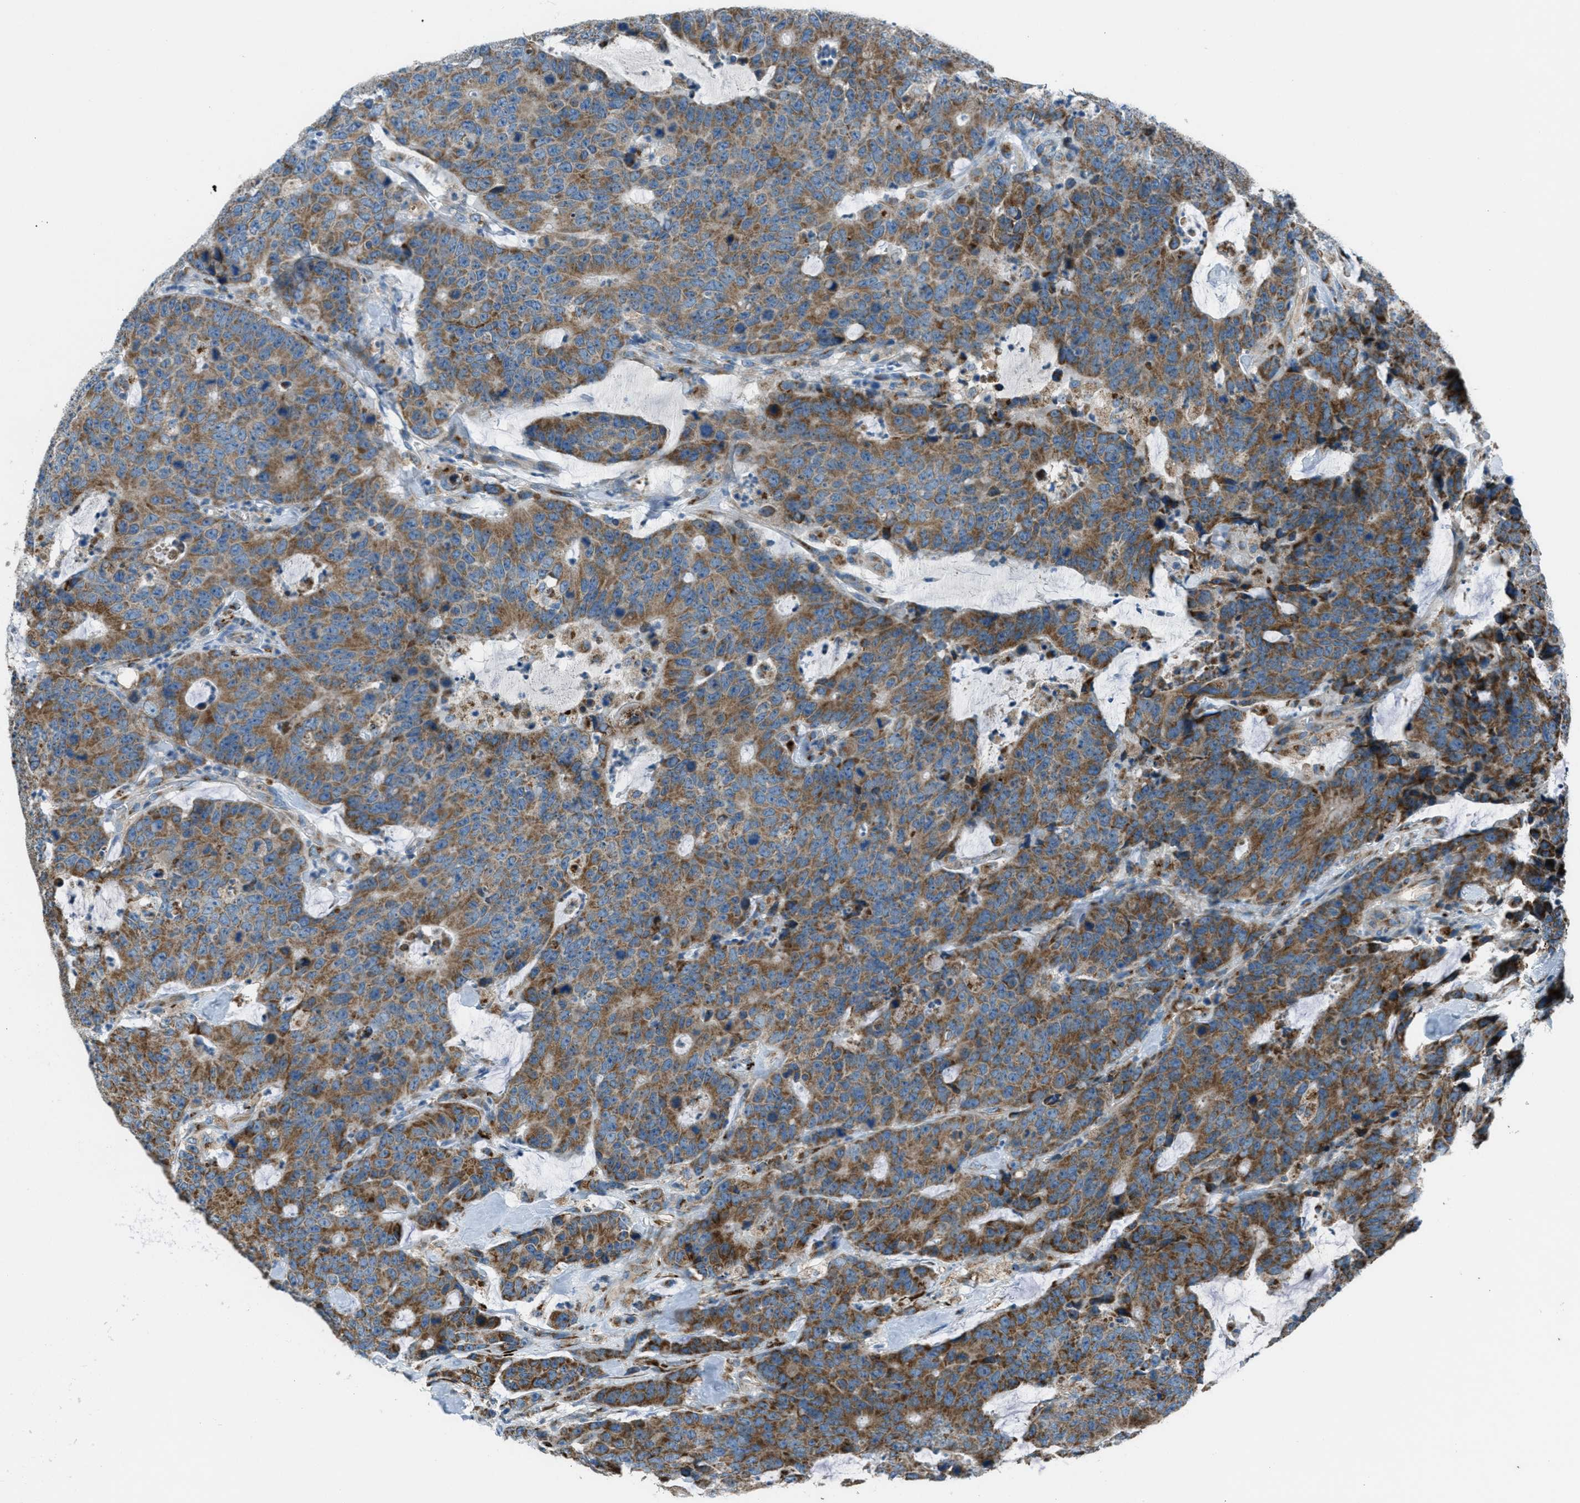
{"staining": {"intensity": "moderate", "quantity": ">75%", "location": "cytoplasmic/membranous"}, "tissue": "colorectal cancer", "cell_type": "Tumor cells", "image_type": "cancer", "snomed": [{"axis": "morphology", "description": "Adenocarcinoma, NOS"}, {"axis": "topography", "description": "Colon"}], "caption": "IHC (DAB (3,3'-diaminobenzidine)) staining of adenocarcinoma (colorectal) displays moderate cytoplasmic/membranous protein expression in approximately >75% of tumor cells.", "gene": "BCKDK", "patient": {"sex": "female", "age": 86}}